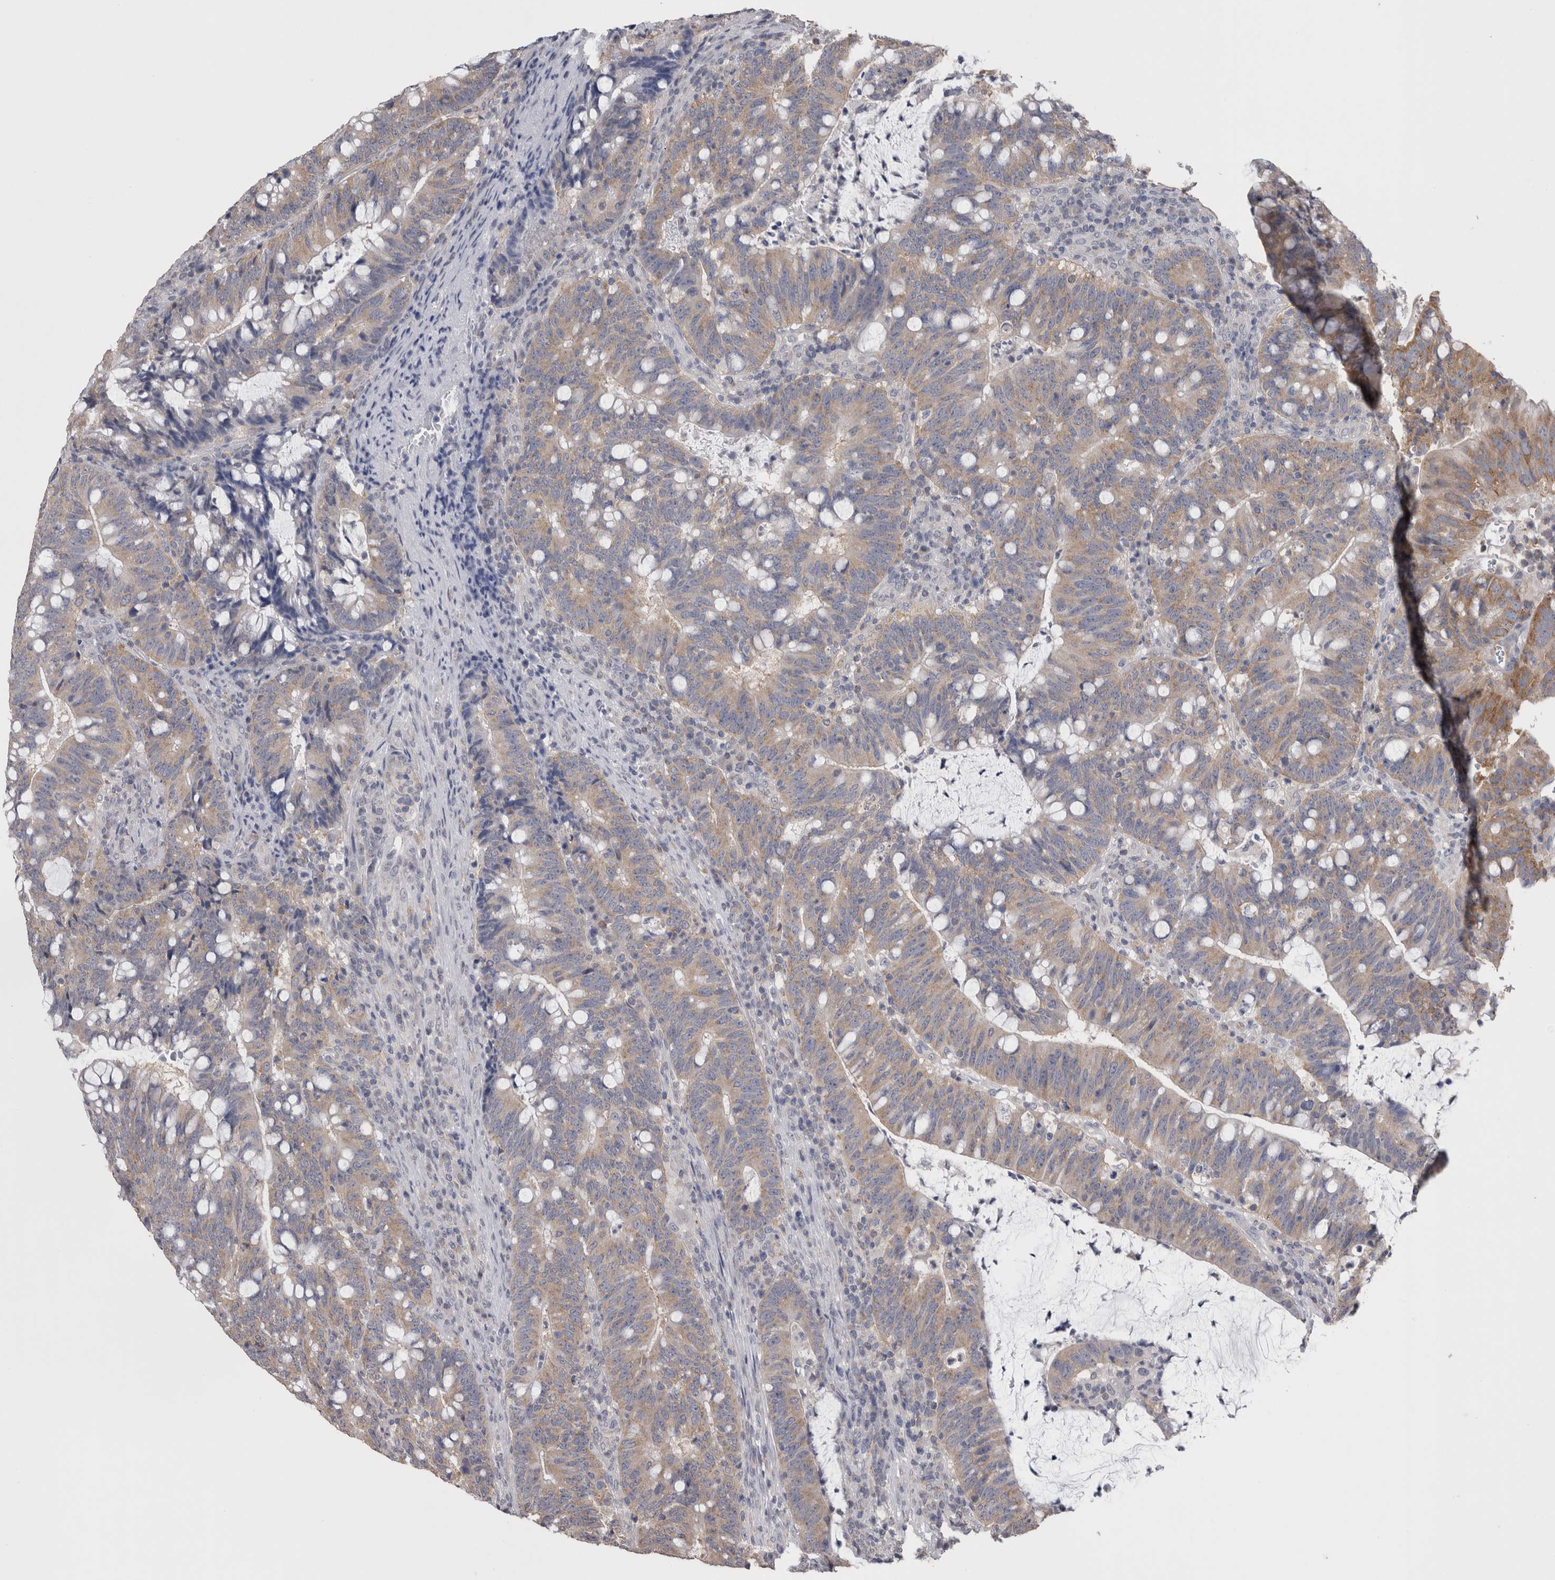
{"staining": {"intensity": "weak", "quantity": ">75%", "location": "cytoplasmic/membranous"}, "tissue": "colorectal cancer", "cell_type": "Tumor cells", "image_type": "cancer", "snomed": [{"axis": "morphology", "description": "Adenocarcinoma, NOS"}, {"axis": "topography", "description": "Colon"}], "caption": "IHC of colorectal cancer (adenocarcinoma) displays low levels of weak cytoplasmic/membranous positivity in approximately >75% of tumor cells.", "gene": "DDX6", "patient": {"sex": "female", "age": 66}}